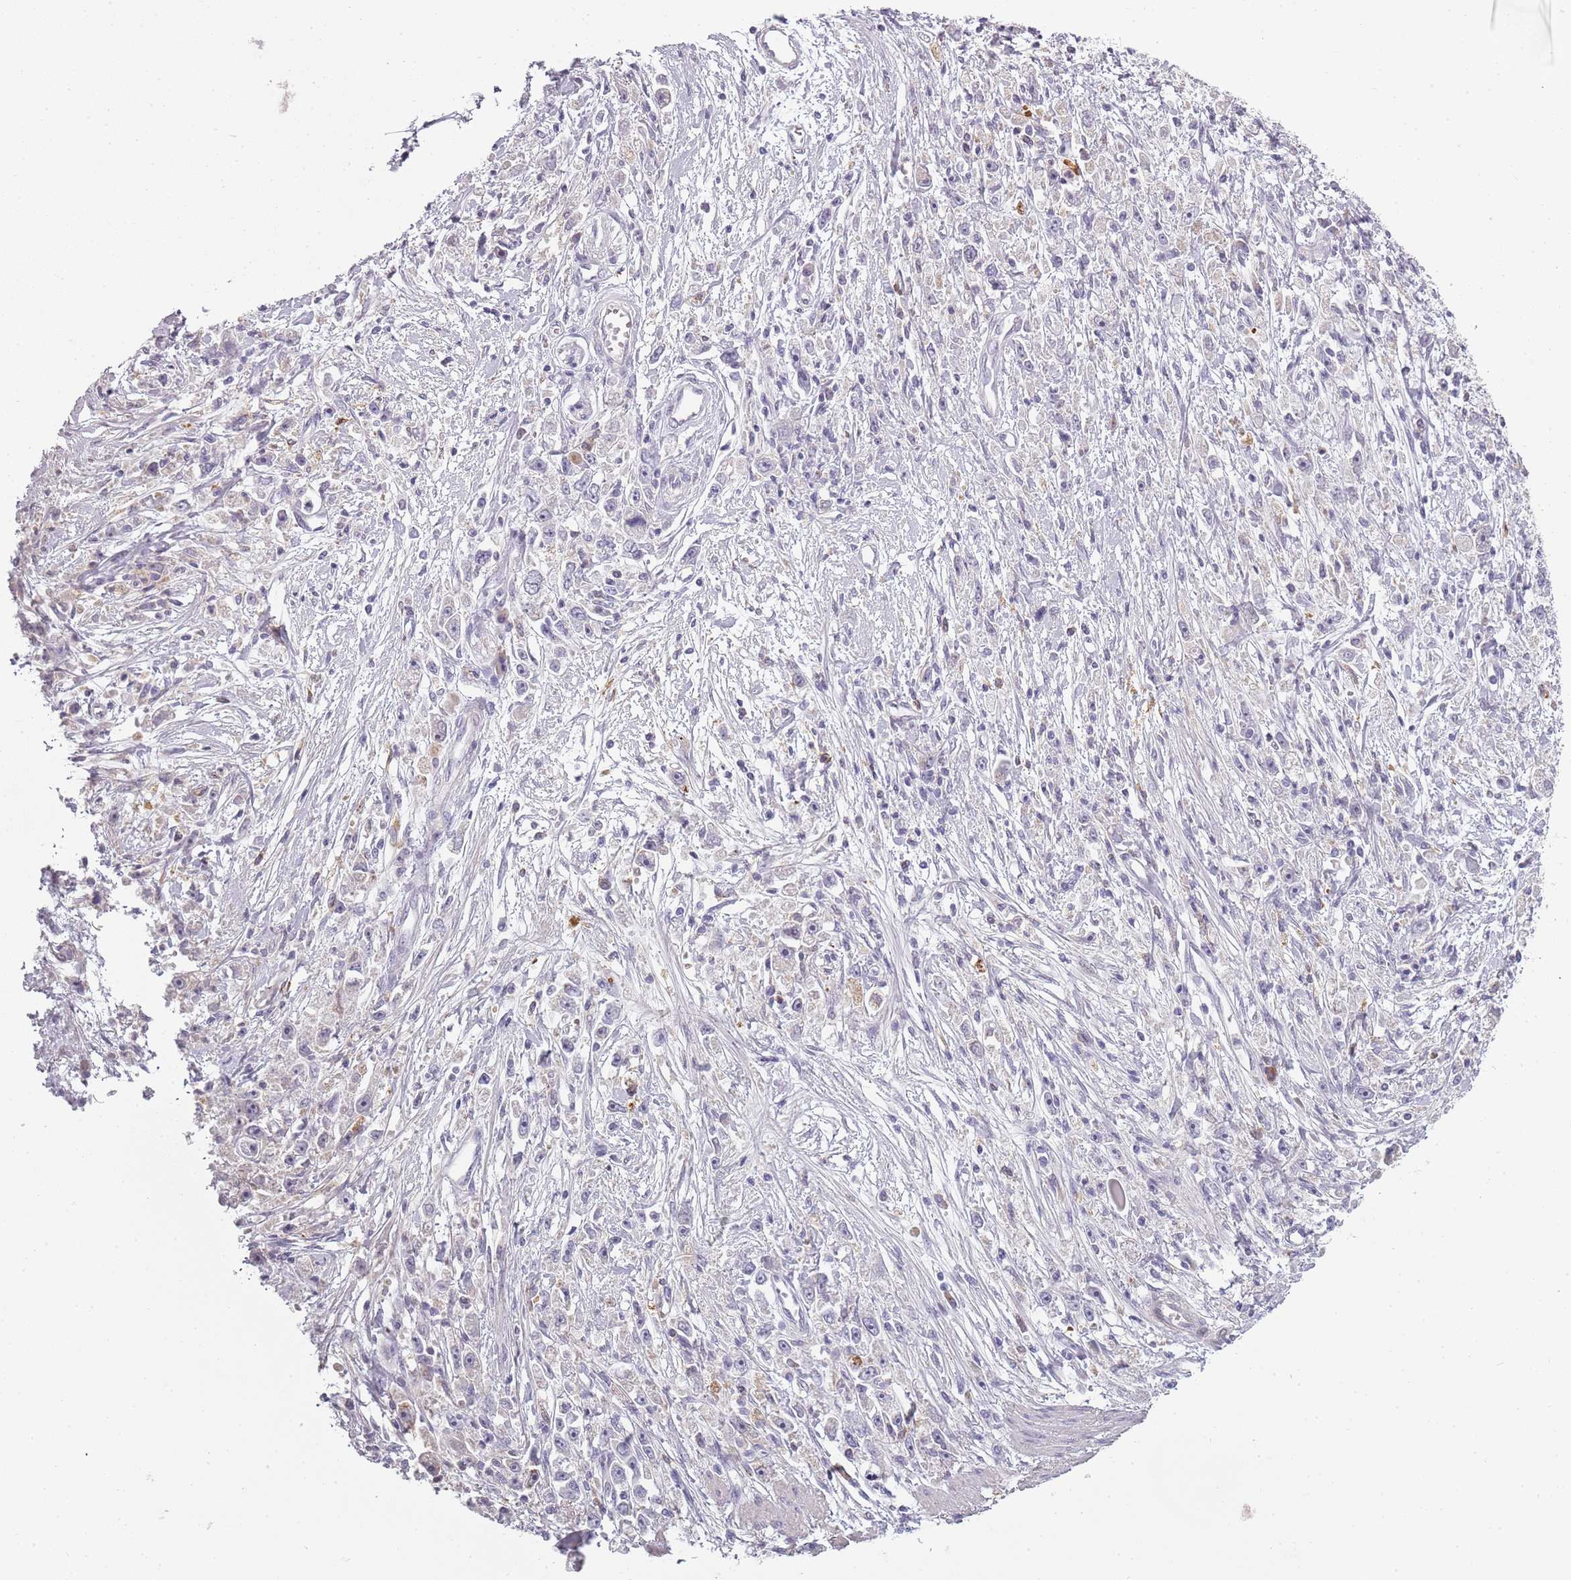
{"staining": {"intensity": "negative", "quantity": "none", "location": "none"}, "tissue": "stomach cancer", "cell_type": "Tumor cells", "image_type": "cancer", "snomed": [{"axis": "morphology", "description": "Adenocarcinoma, NOS"}, {"axis": "topography", "description": "Stomach"}], "caption": "High magnification brightfield microscopy of stomach cancer stained with DAB (3,3'-diaminobenzidine) (brown) and counterstained with hematoxylin (blue): tumor cells show no significant positivity.", "gene": "CC2D2B", "patient": {"sex": "female", "age": 59}}